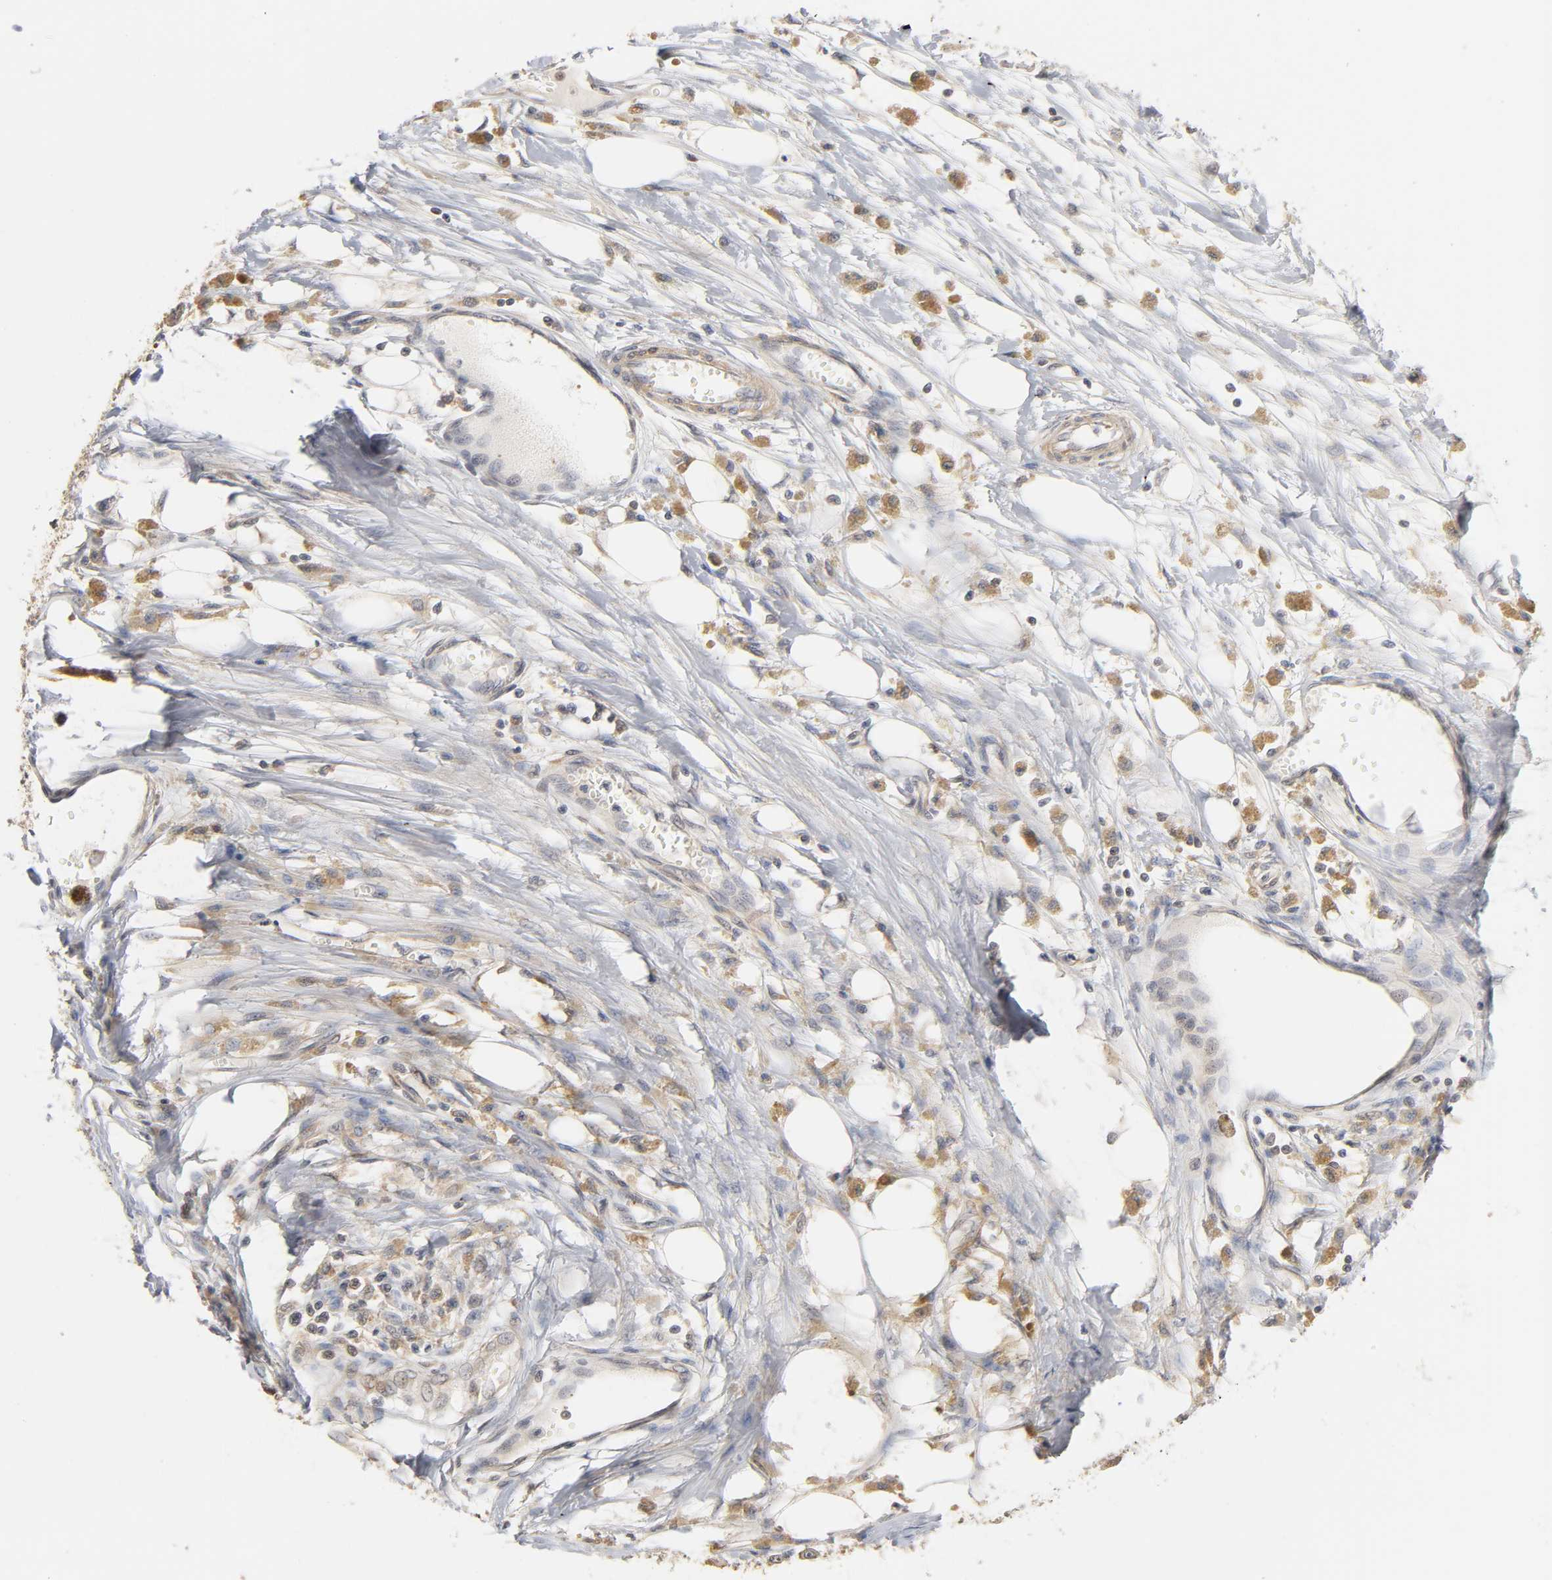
{"staining": {"intensity": "weak", "quantity": ">75%", "location": "cytoplasmic/membranous"}, "tissue": "melanoma", "cell_type": "Tumor cells", "image_type": "cancer", "snomed": [{"axis": "morphology", "description": "Malignant melanoma, Metastatic site"}, {"axis": "topography", "description": "Lymph node"}], "caption": "Approximately >75% of tumor cells in human melanoma display weak cytoplasmic/membranous protein expression as visualized by brown immunohistochemical staining.", "gene": "PDE5A", "patient": {"sex": "male", "age": 59}}